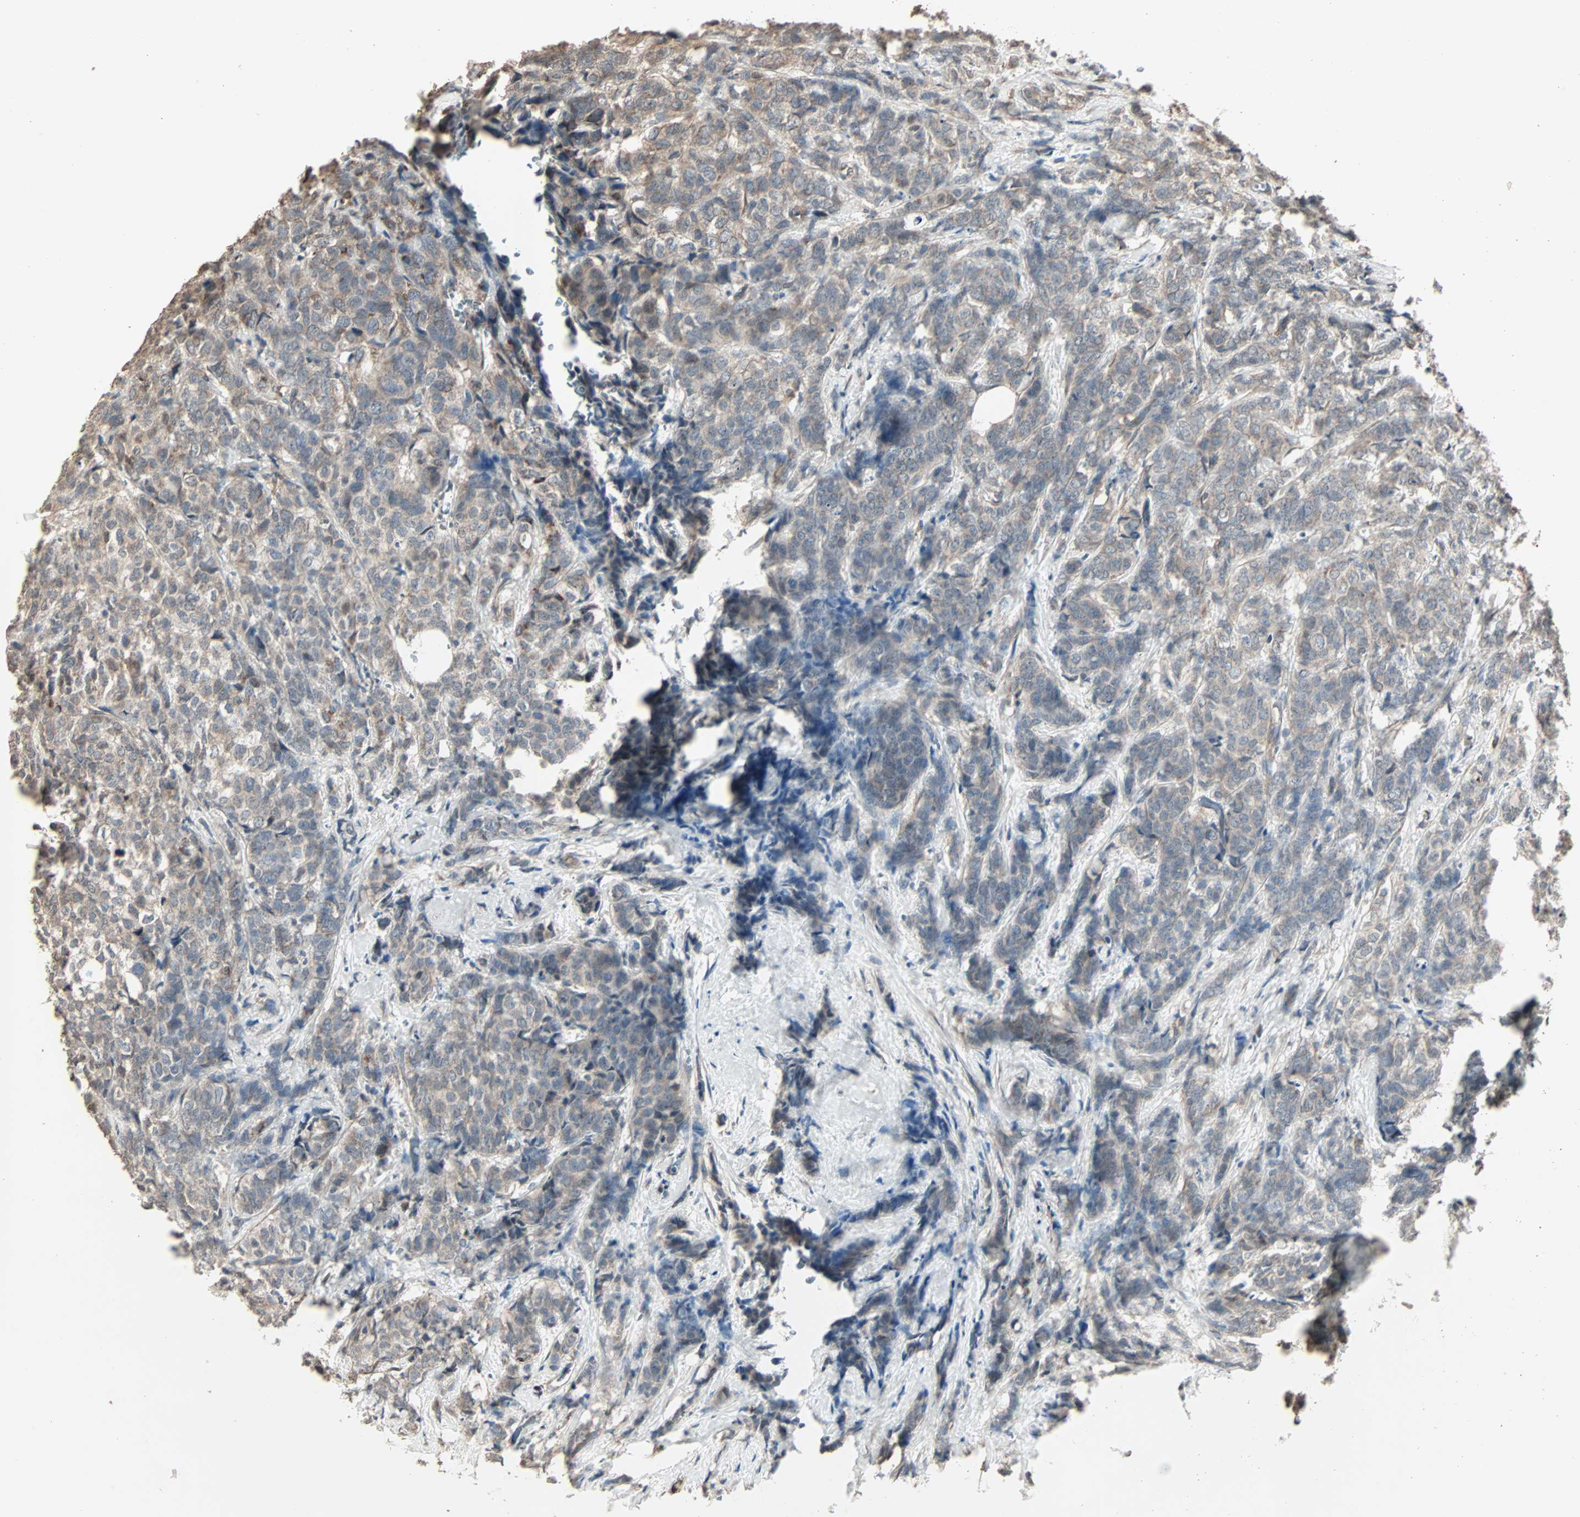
{"staining": {"intensity": "weak", "quantity": ">75%", "location": "cytoplasmic/membranous"}, "tissue": "breast cancer", "cell_type": "Tumor cells", "image_type": "cancer", "snomed": [{"axis": "morphology", "description": "Lobular carcinoma"}, {"axis": "topography", "description": "Breast"}], "caption": "Immunohistochemical staining of human lobular carcinoma (breast) shows weak cytoplasmic/membranous protein staining in about >75% of tumor cells.", "gene": "GALNT3", "patient": {"sex": "female", "age": 60}}